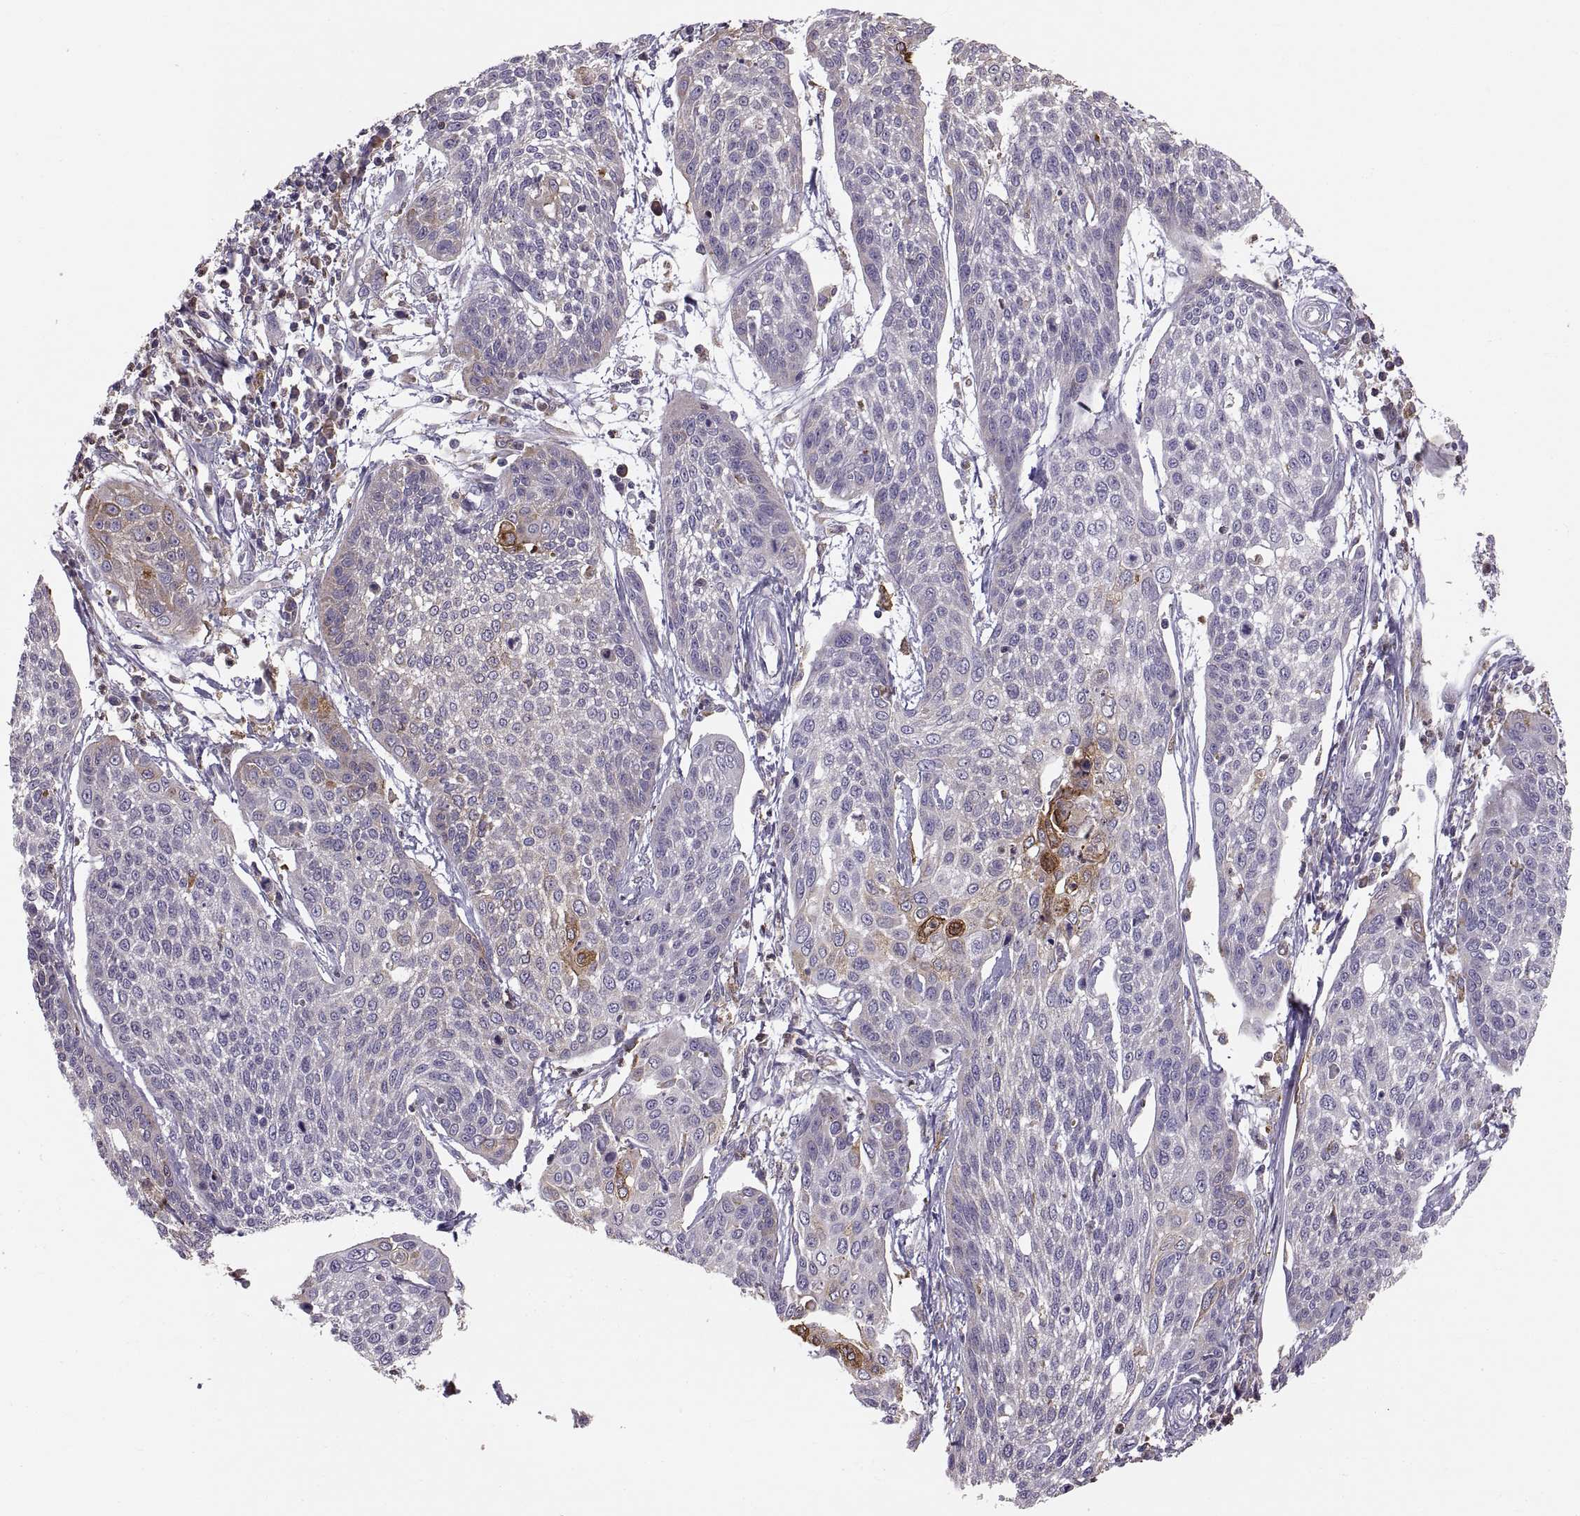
{"staining": {"intensity": "weak", "quantity": "<25%", "location": "cytoplasmic/membranous"}, "tissue": "cervical cancer", "cell_type": "Tumor cells", "image_type": "cancer", "snomed": [{"axis": "morphology", "description": "Squamous cell carcinoma, NOS"}, {"axis": "topography", "description": "Cervix"}], "caption": "Immunohistochemistry histopathology image of squamous cell carcinoma (cervical) stained for a protein (brown), which shows no expression in tumor cells.", "gene": "ERO1A", "patient": {"sex": "female", "age": 34}}